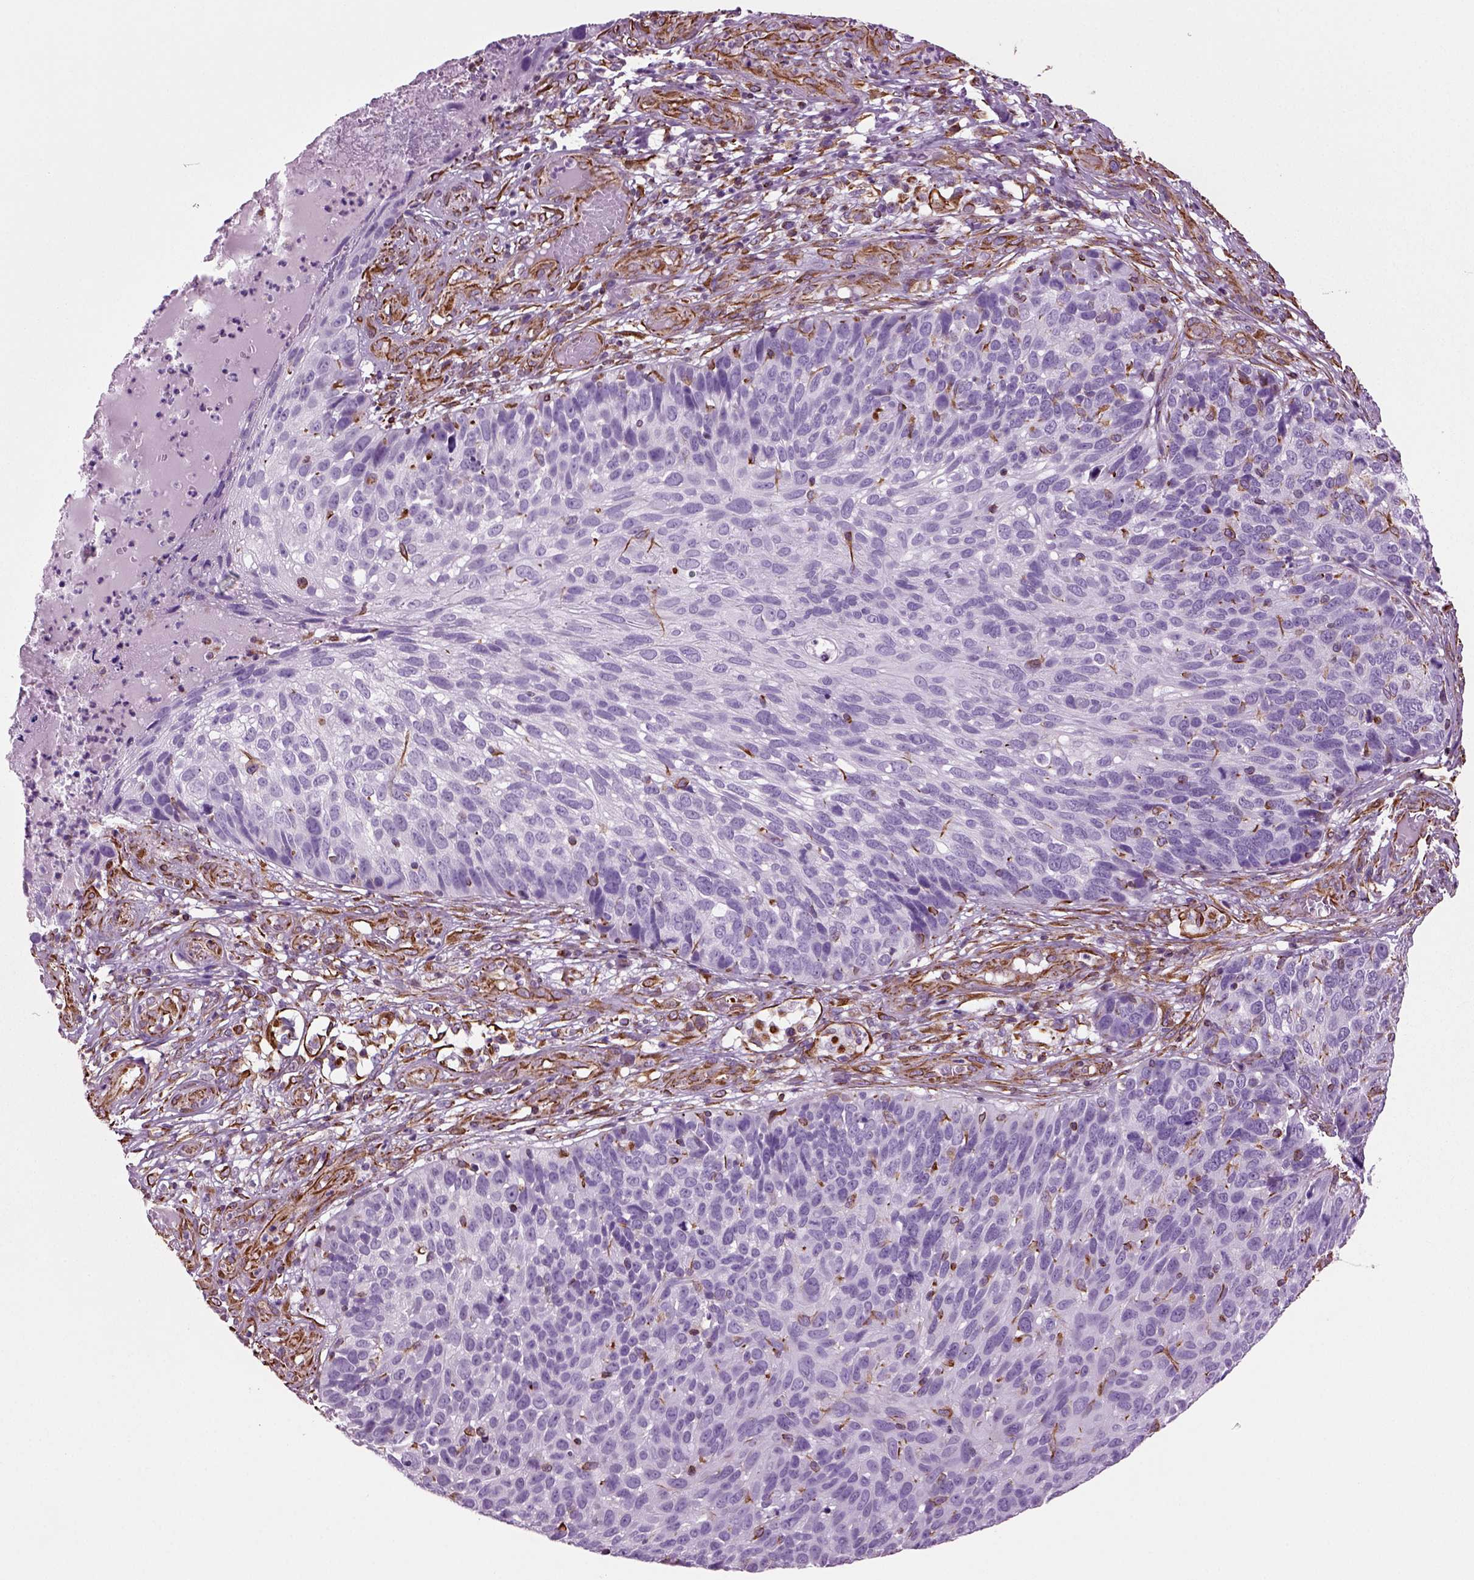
{"staining": {"intensity": "strong", "quantity": "<25%", "location": "cytoplasmic/membranous"}, "tissue": "skin cancer", "cell_type": "Tumor cells", "image_type": "cancer", "snomed": [{"axis": "morphology", "description": "Squamous cell carcinoma, NOS"}, {"axis": "topography", "description": "Skin"}], "caption": "Immunohistochemistry image of neoplastic tissue: skin cancer stained using immunohistochemistry (IHC) demonstrates medium levels of strong protein expression localized specifically in the cytoplasmic/membranous of tumor cells, appearing as a cytoplasmic/membranous brown color.", "gene": "ACER3", "patient": {"sex": "male", "age": 92}}